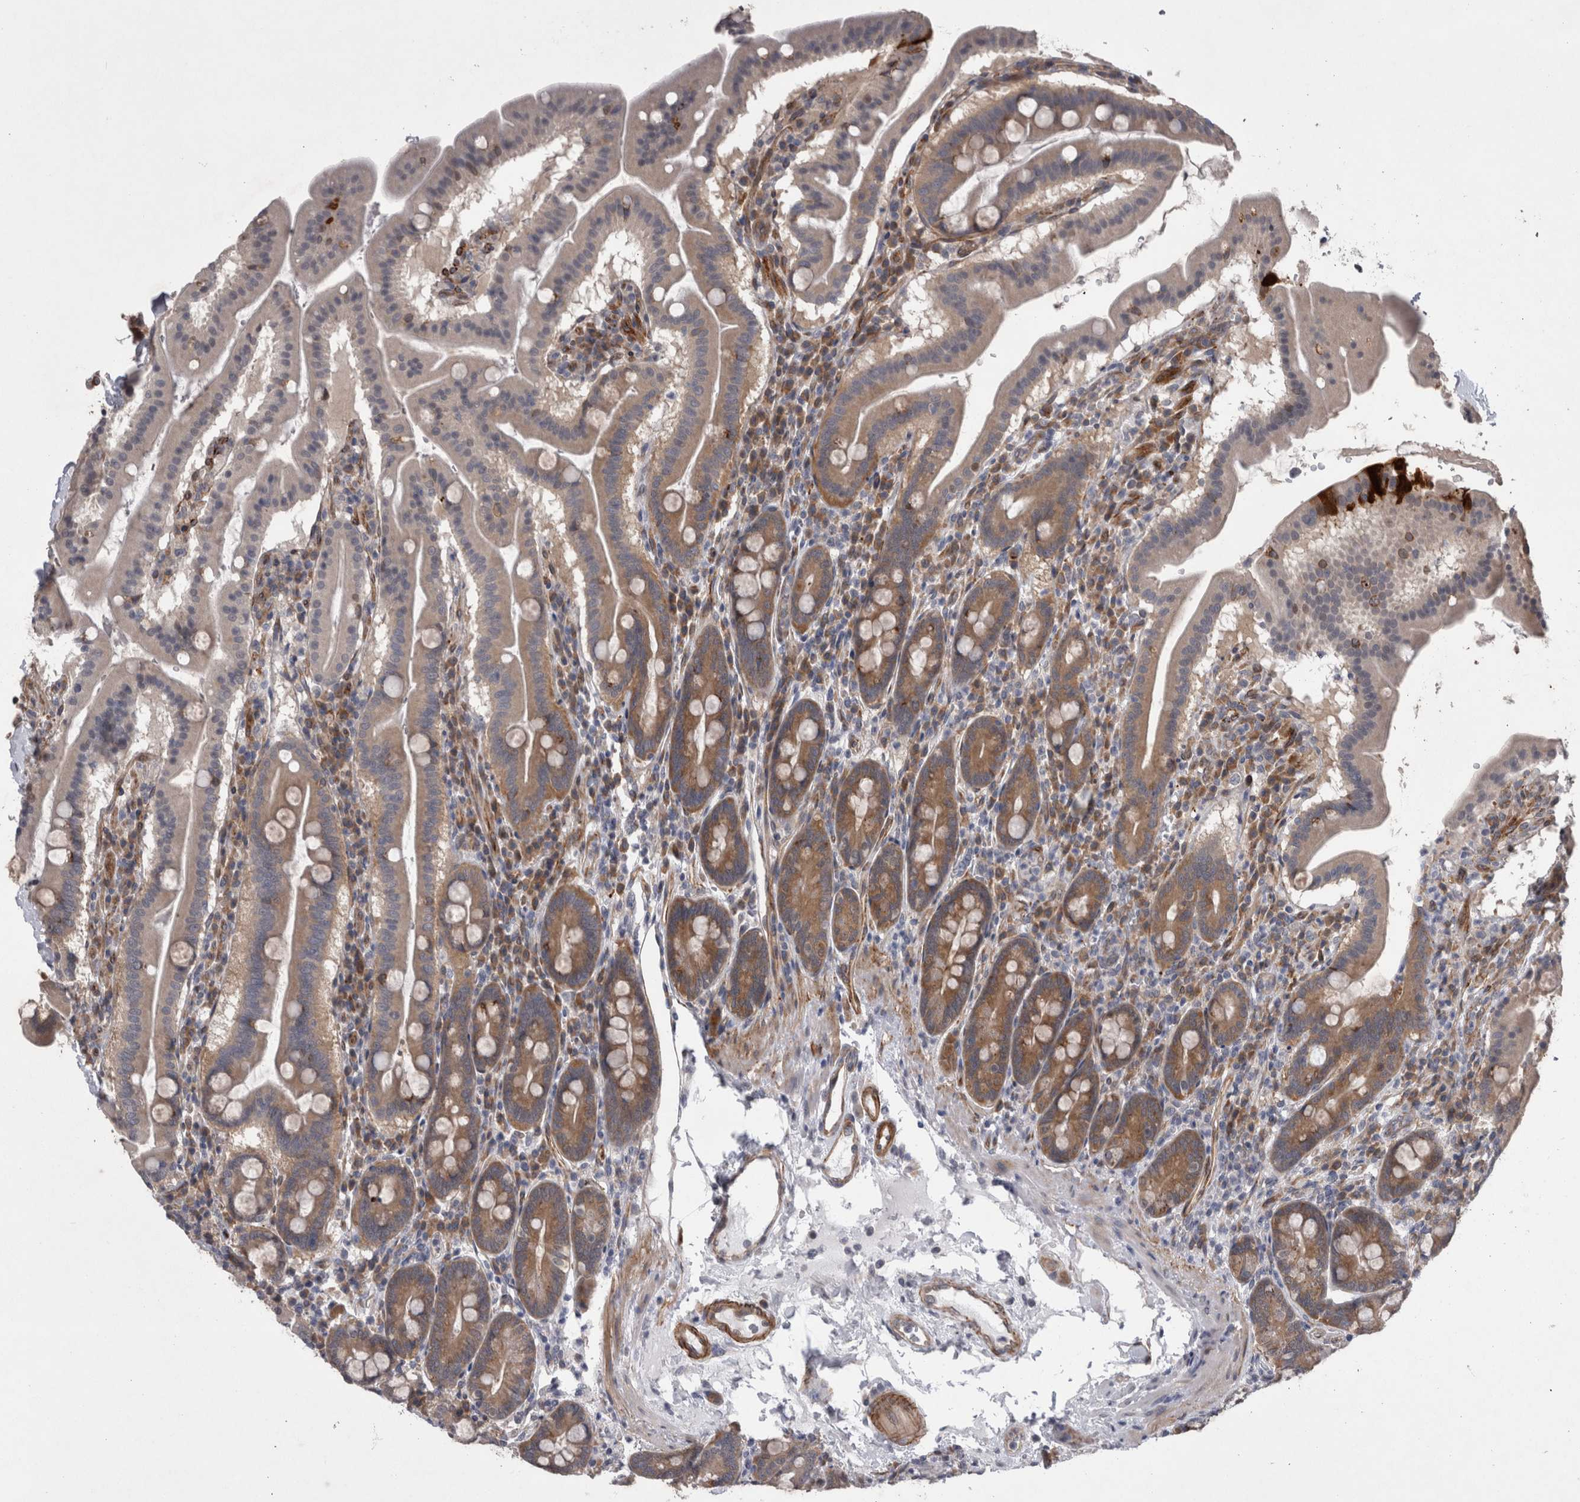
{"staining": {"intensity": "moderate", "quantity": "25%-75%", "location": "cytoplasmic/membranous"}, "tissue": "duodenum", "cell_type": "Glandular cells", "image_type": "normal", "snomed": [{"axis": "morphology", "description": "Normal tissue, NOS"}, {"axis": "morphology", "description": "Adenocarcinoma, NOS"}, {"axis": "topography", "description": "Pancreas"}, {"axis": "topography", "description": "Duodenum"}], "caption": "Brown immunohistochemical staining in benign human duodenum shows moderate cytoplasmic/membranous positivity in about 25%-75% of glandular cells. The staining was performed using DAB (3,3'-diaminobenzidine) to visualize the protein expression in brown, while the nuclei were stained in blue with hematoxylin (Magnification: 20x).", "gene": "DDX6", "patient": {"sex": "male", "age": 50}}